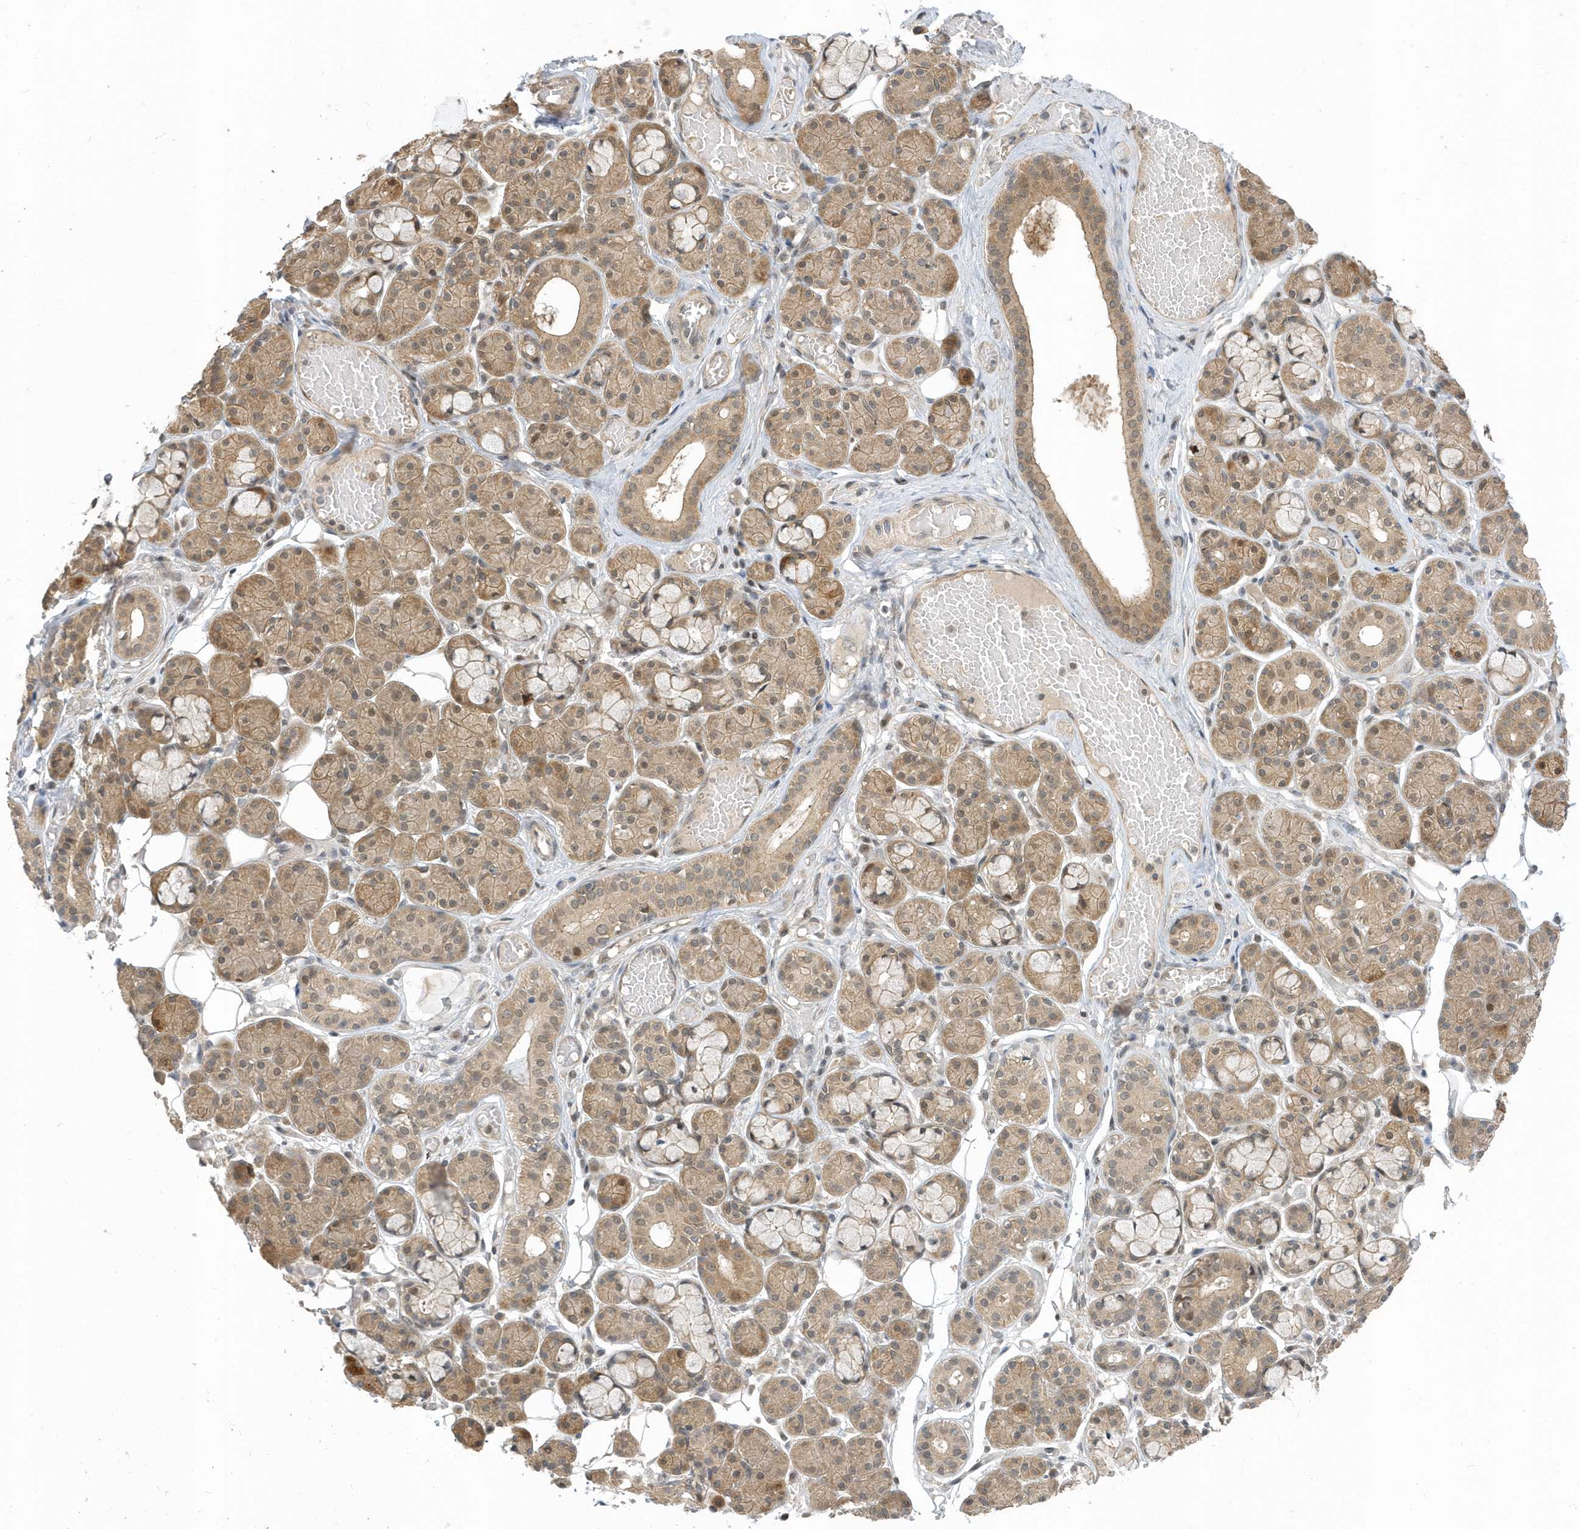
{"staining": {"intensity": "moderate", "quantity": ">75%", "location": "cytoplasmic/membranous,nuclear"}, "tissue": "salivary gland", "cell_type": "Glandular cells", "image_type": "normal", "snomed": [{"axis": "morphology", "description": "Normal tissue, NOS"}, {"axis": "topography", "description": "Salivary gland"}], "caption": "This photomicrograph reveals unremarkable salivary gland stained with immunohistochemistry (IHC) to label a protein in brown. The cytoplasmic/membranous,nuclear of glandular cells show moderate positivity for the protein. Nuclei are counter-stained blue.", "gene": "USP53", "patient": {"sex": "male", "age": 63}}